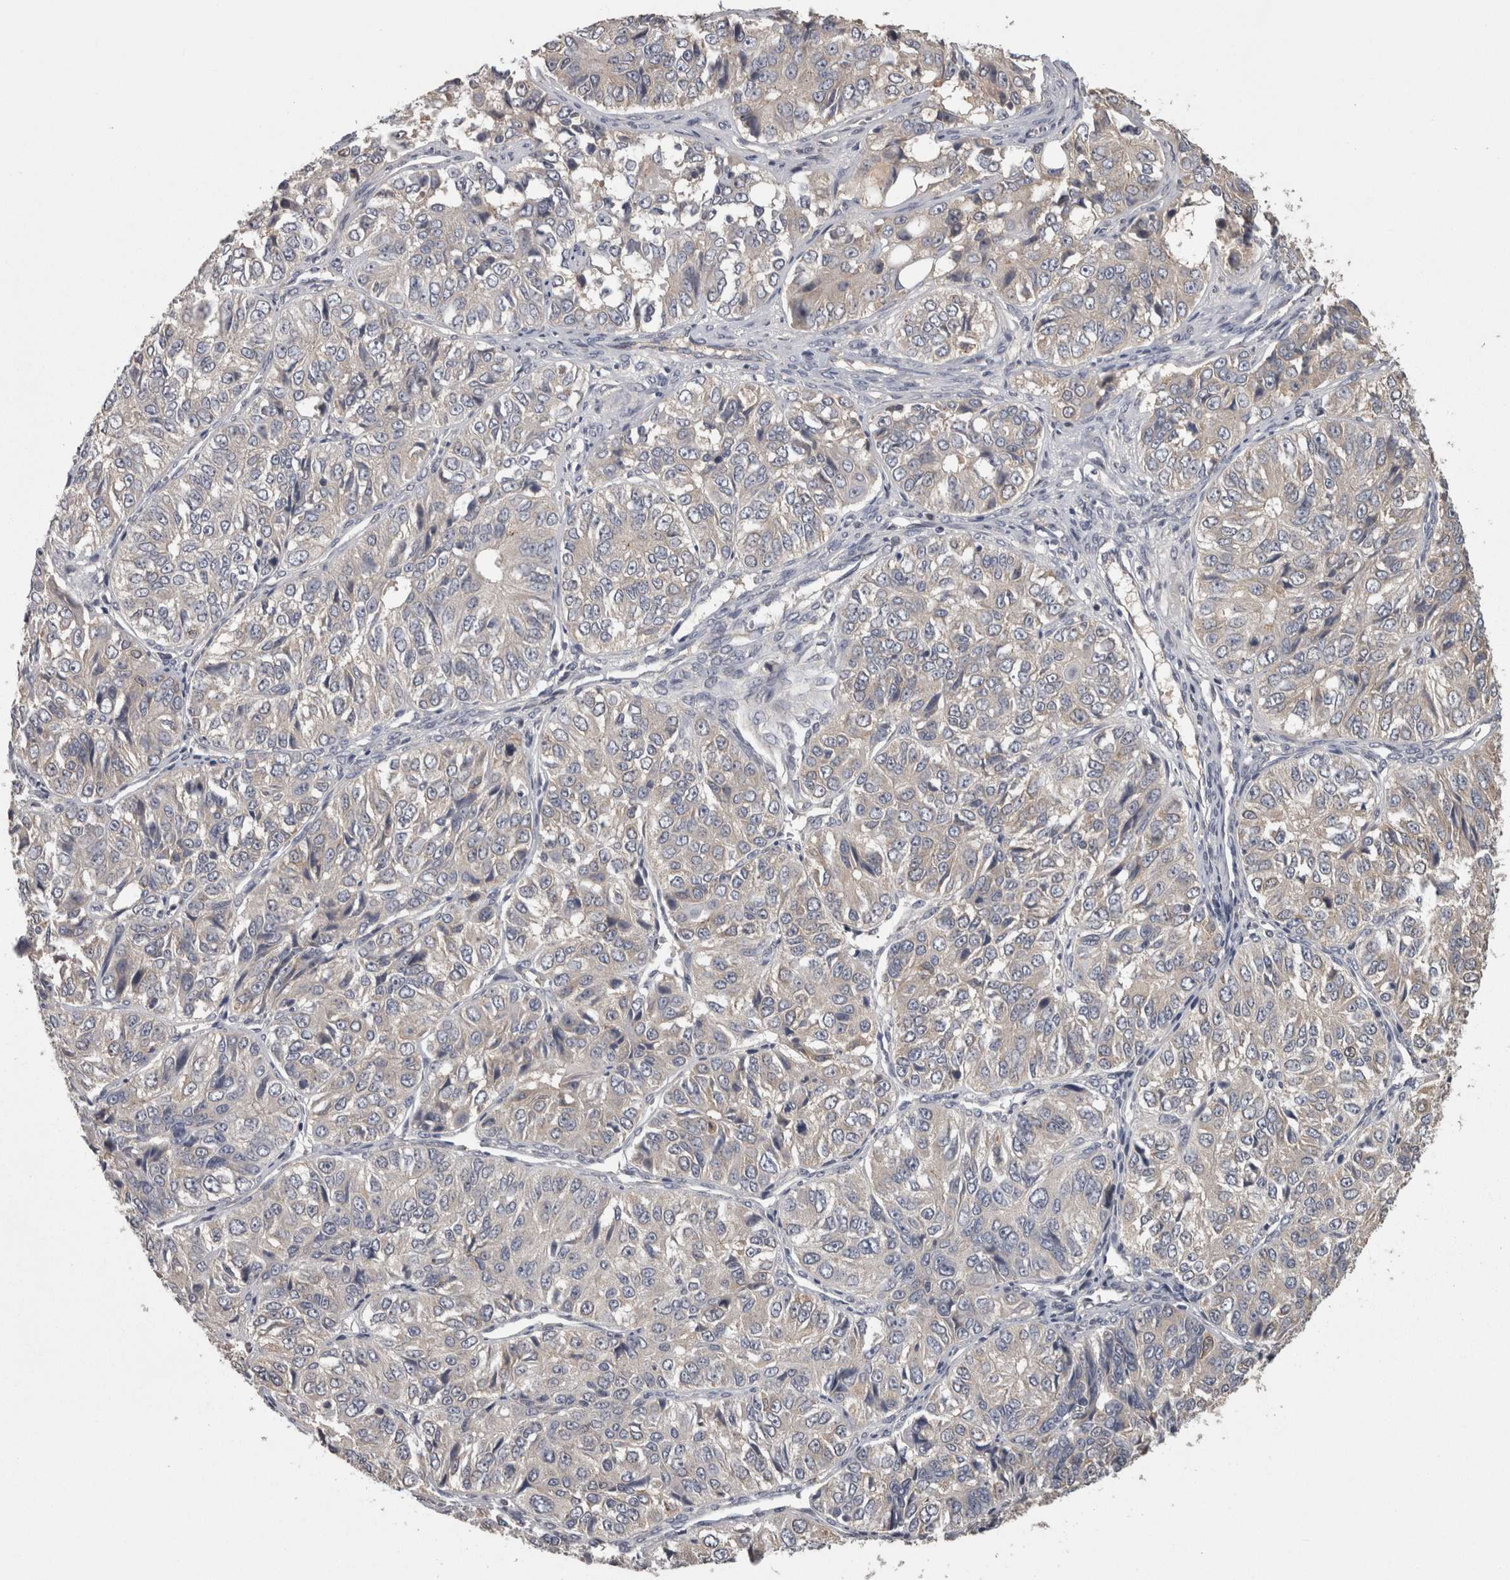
{"staining": {"intensity": "negative", "quantity": "none", "location": "none"}, "tissue": "ovarian cancer", "cell_type": "Tumor cells", "image_type": "cancer", "snomed": [{"axis": "morphology", "description": "Carcinoma, endometroid"}, {"axis": "topography", "description": "Ovary"}], "caption": "A high-resolution histopathology image shows immunohistochemistry staining of ovarian cancer (endometroid carcinoma), which exhibits no significant staining in tumor cells.", "gene": "PCM1", "patient": {"sex": "female", "age": 51}}